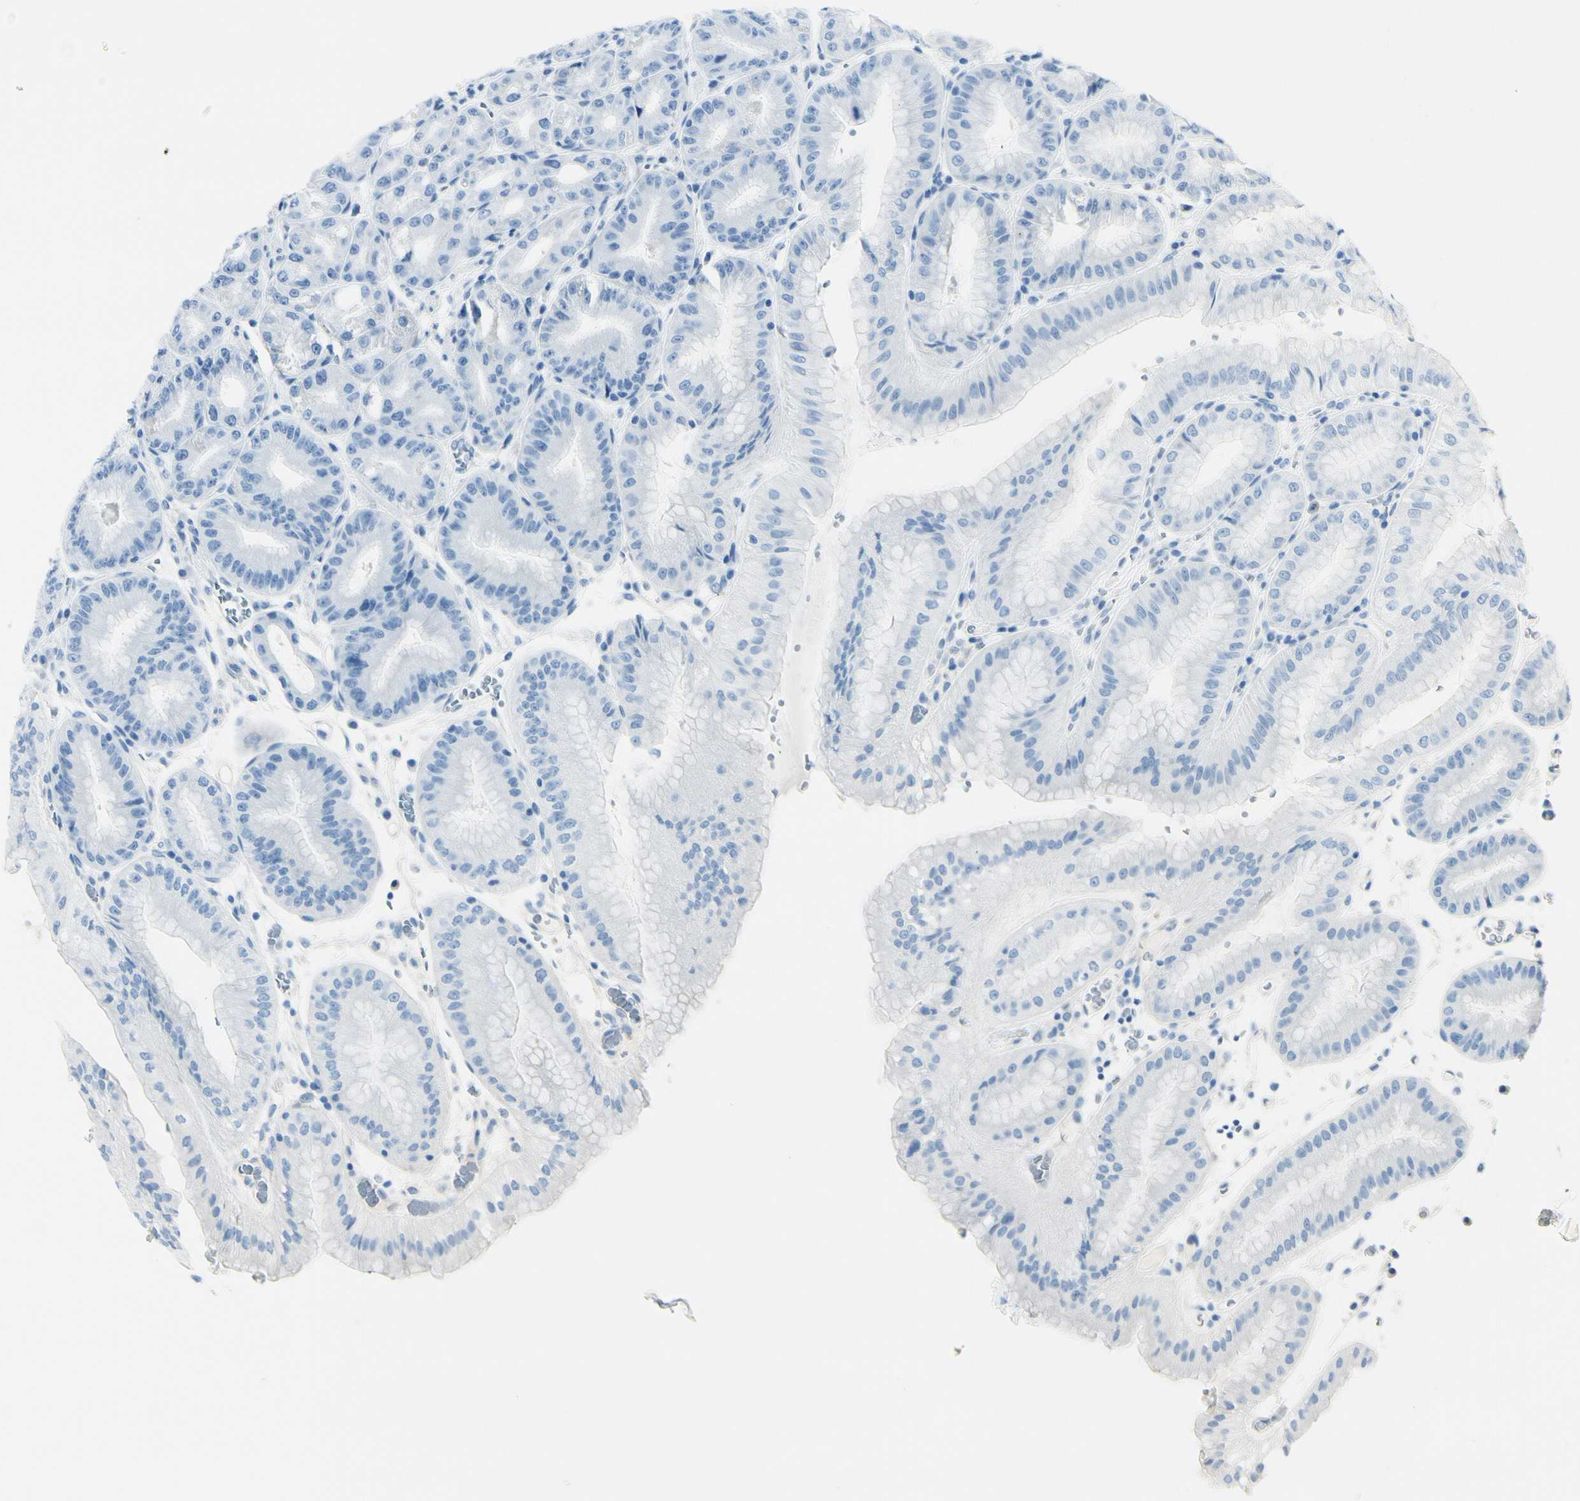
{"staining": {"intensity": "negative", "quantity": "none", "location": "none"}, "tissue": "stomach", "cell_type": "Glandular cells", "image_type": "normal", "snomed": [{"axis": "morphology", "description": "Normal tissue, NOS"}, {"axis": "topography", "description": "Stomach, lower"}], "caption": "A high-resolution photomicrograph shows immunohistochemistry (IHC) staining of benign stomach, which demonstrates no significant staining in glandular cells.", "gene": "EPHA3", "patient": {"sex": "male", "age": 71}}